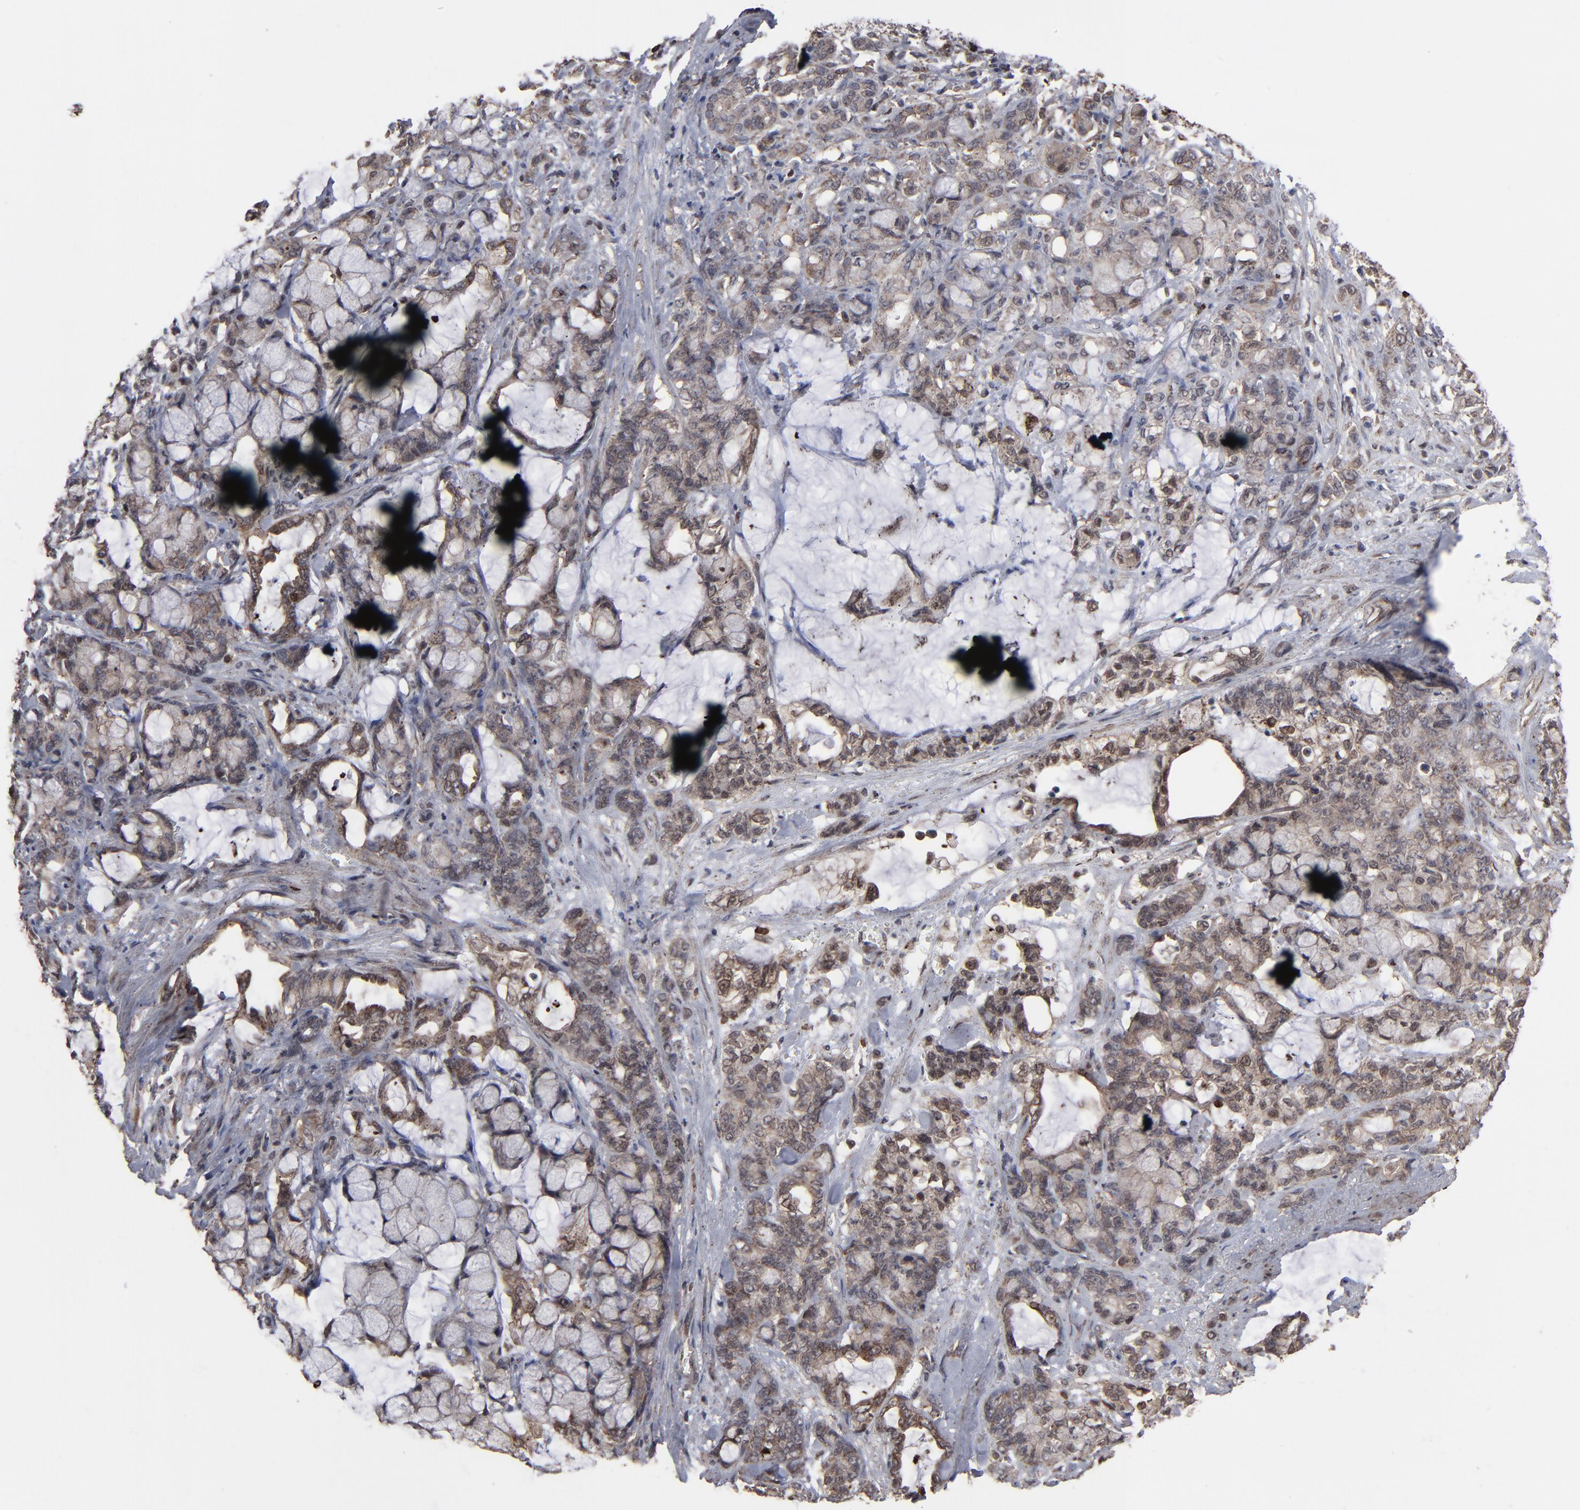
{"staining": {"intensity": "weak", "quantity": ">75%", "location": "cytoplasmic/membranous"}, "tissue": "pancreatic cancer", "cell_type": "Tumor cells", "image_type": "cancer", "snomed": [{"axis": "morphology", "description": "Adenocarcinoma, NOS"}, {"axis": "topography", "description": "Pancreas"}], "caption": "The immunohistochemical stain shows weak cytoplasmic/membranous expression in tumor cells of adenocarcinoma (pancreatic) tissue.", "gene": "KIAA2026", "patient": {"sex": "female", "age": 73}}